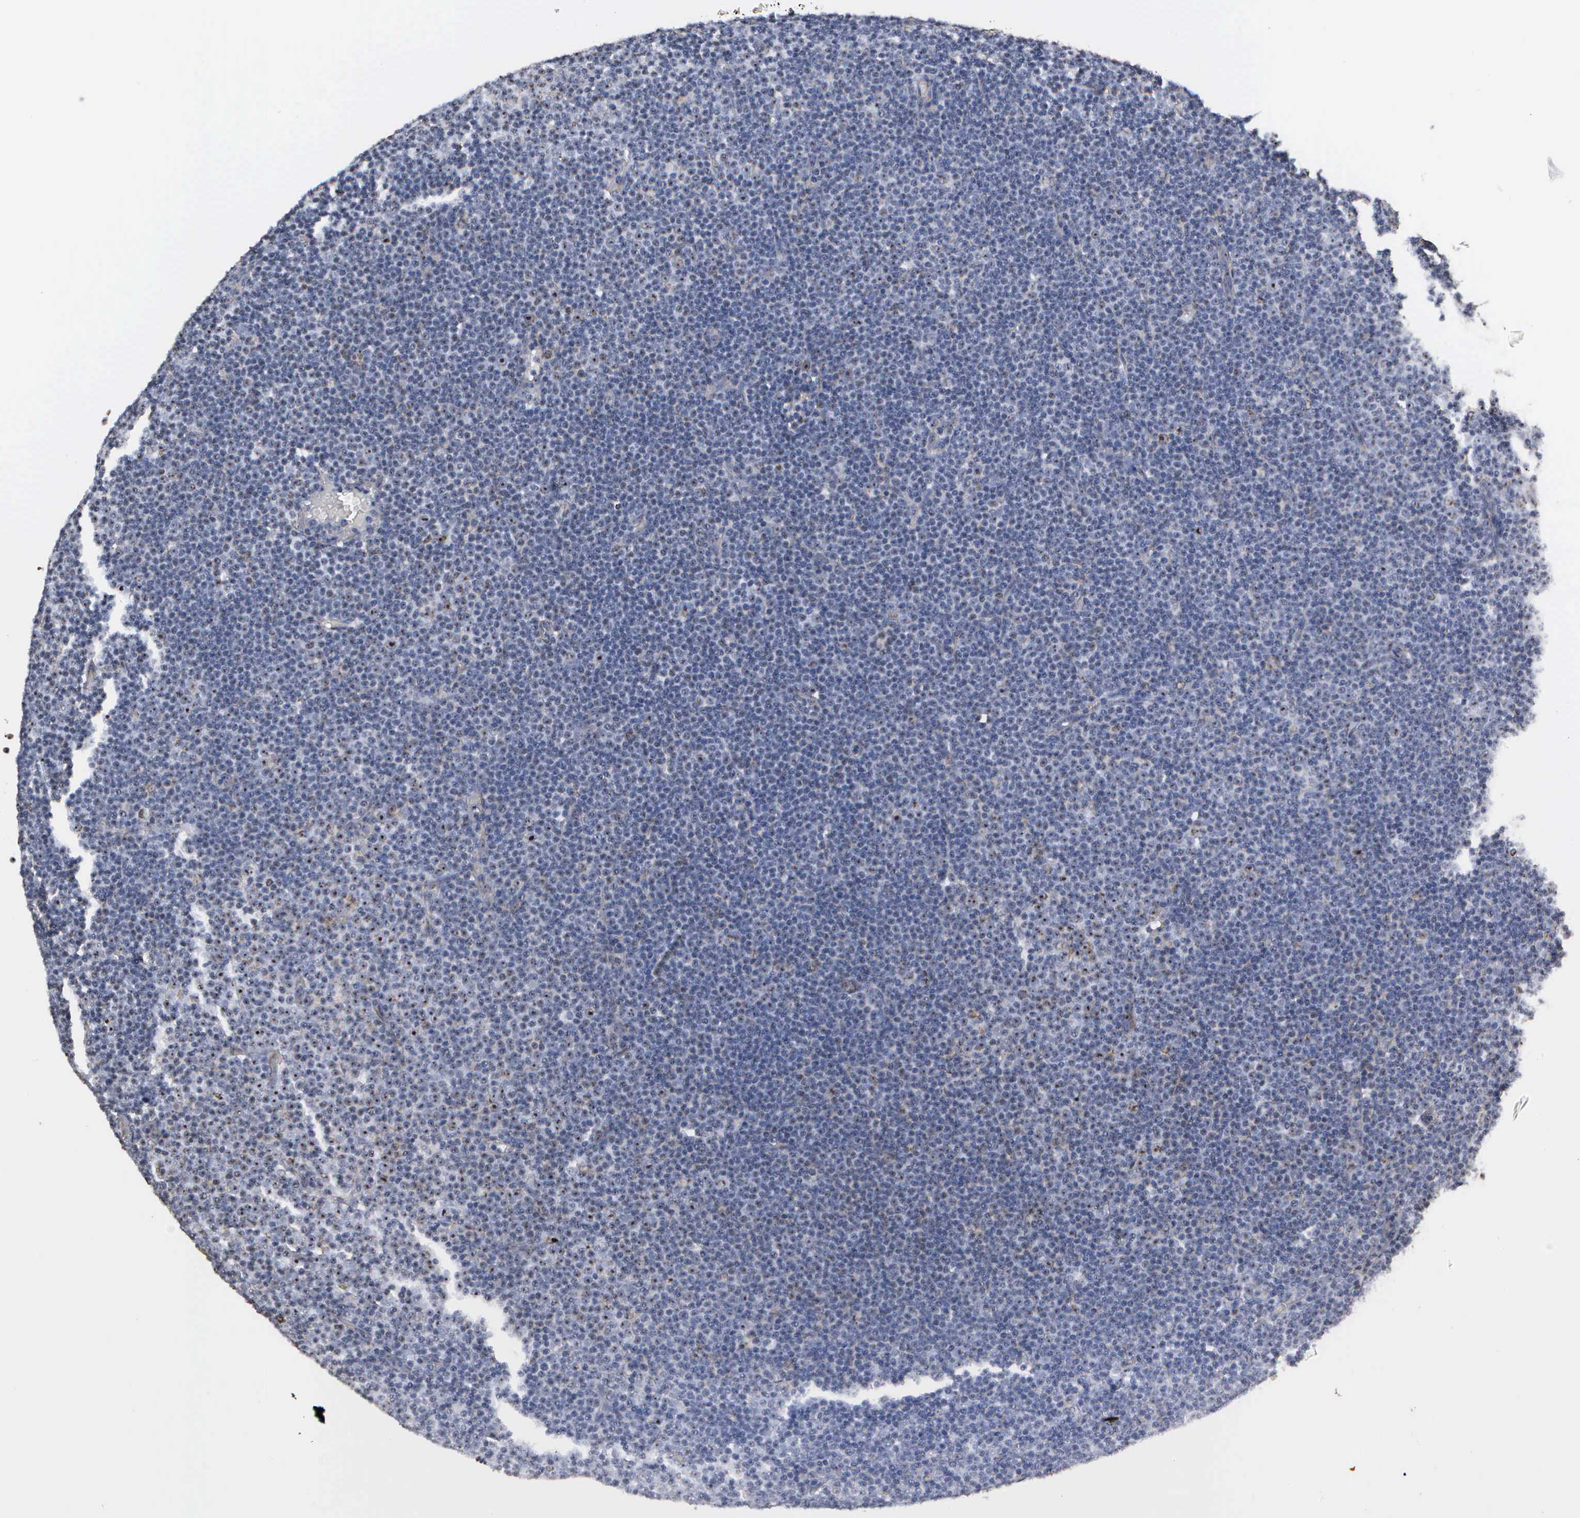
{"staining": {"intensity": "weak", "quantity": "<25%", "location": "cytoplasmic/membranous,nuclear"}, "tissue": "lymphoma", "cell_type": "Tumor cells", "image_type": "cancer", "snomed": [{"axis": "morphology", "description": "Malignant lymphoma, non-Hodgkin's type, Low grade"}, {"axis": "topography", "description": "Lymph node"}], "caption": "Lymphoma was stained to show a protein in brown. There is no significant positivity in tumor cells.", "gene": "NGDN", "patient": {"sex": "male", "age": 57}}